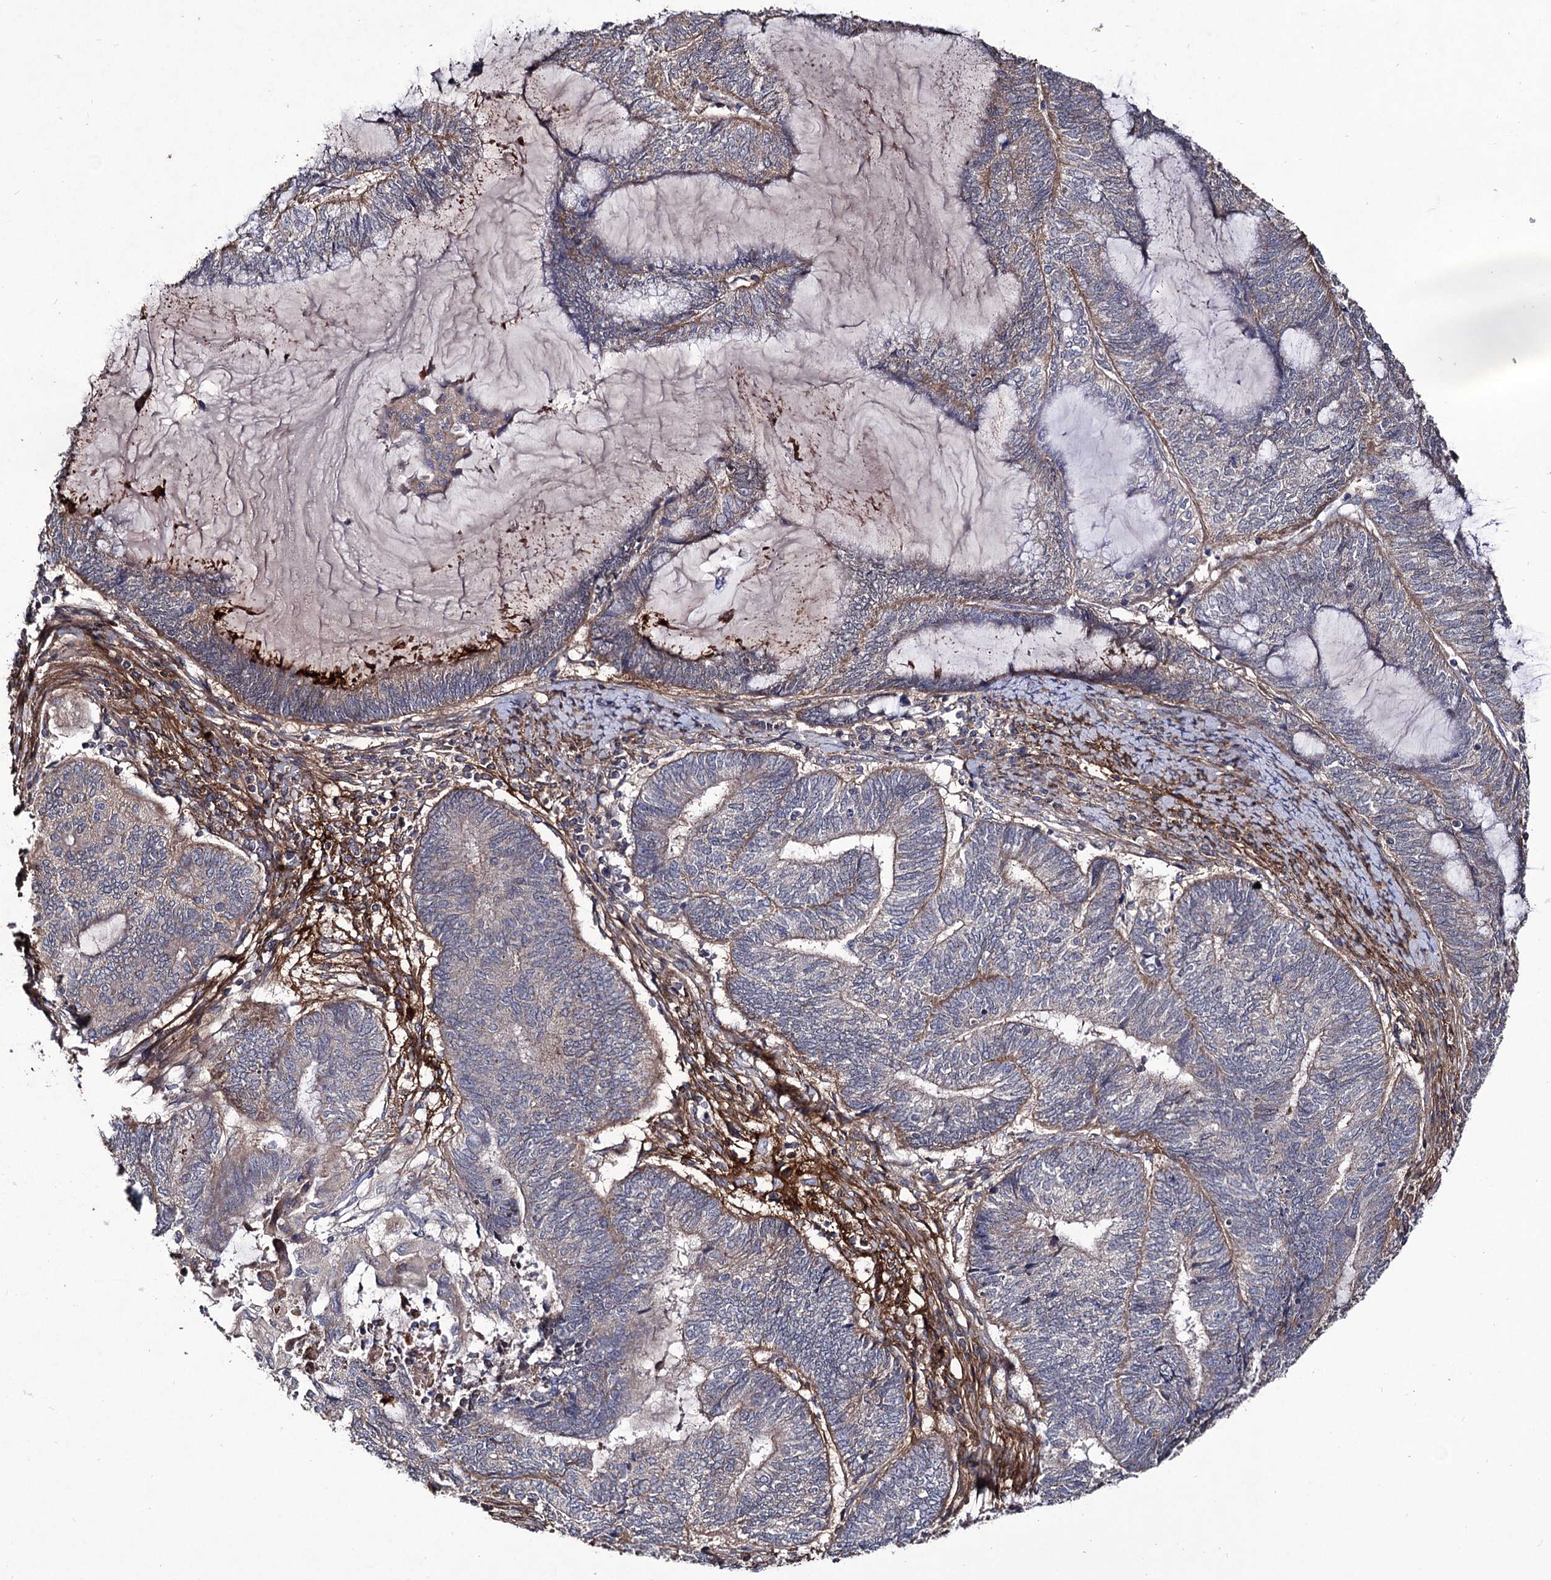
{"staining": {"intensity": "weak", "quantity": "<25%", "location": "cytoplasmic/membranous"}, "tissue": "endometrial cancer", "cell_type": "Tumor cells", "image_type": "cancer", "snomed": [{"axis": "morphology", "description": "Adenocarcinoma, NOS"}, {"axis": "topography", "description": "Uterus"}, {"axis": "topography", "description": "Endometrium"}], "caption": "Immunohistochemistry micrograph of neoplastic tissue: human endometrial cancer (adenocarcinoma) stained with DAB (3,3'-diaminobenzidine) reveals no significant protein expression in tumor cells.", "gene": "MYO1H", "patient": {"sex": "female", "age": 70}}